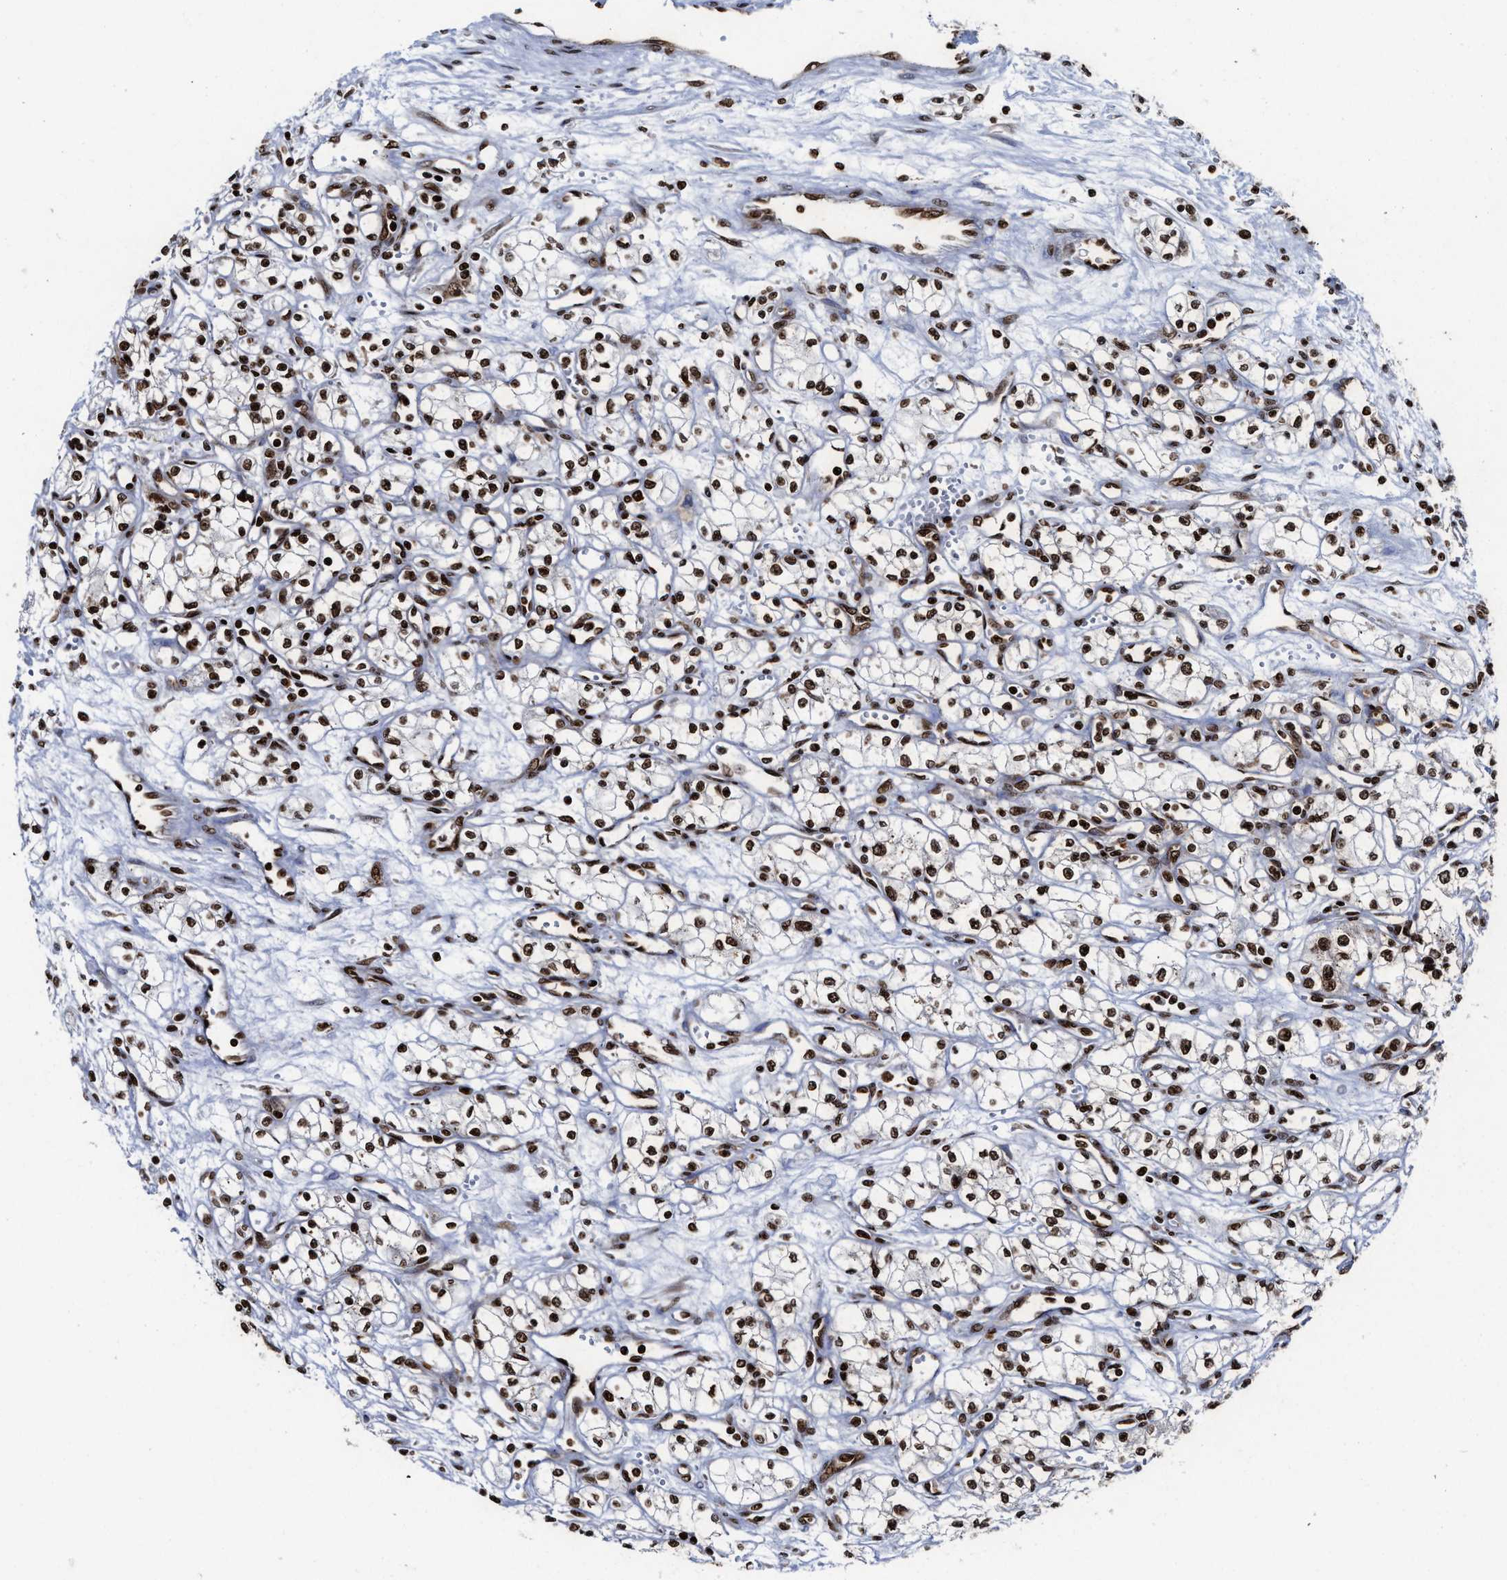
{"staining": {"intensity": "strong", "quantity": ">75%", "location": "nuclear"}, "tissue": "renal cancer", "cell_type": "Tumor cells", "image_type": "cancer", "snomed": [{"axis": "morphology", "description": "Normal tissue, NOS"}, {"axis": "morphology", "description": "Adenocarcinoma, NOS"}, {"axis": "topography", "description": "Kidney"}], "caption": "The histopathology image shows staining of renal cancer (adenocarcinoma), revealing strong nuclear protein positivity (brown color) within tumor cells.", "gene": "ALYREF", "patient": {"sex": "male", "age": 59}}